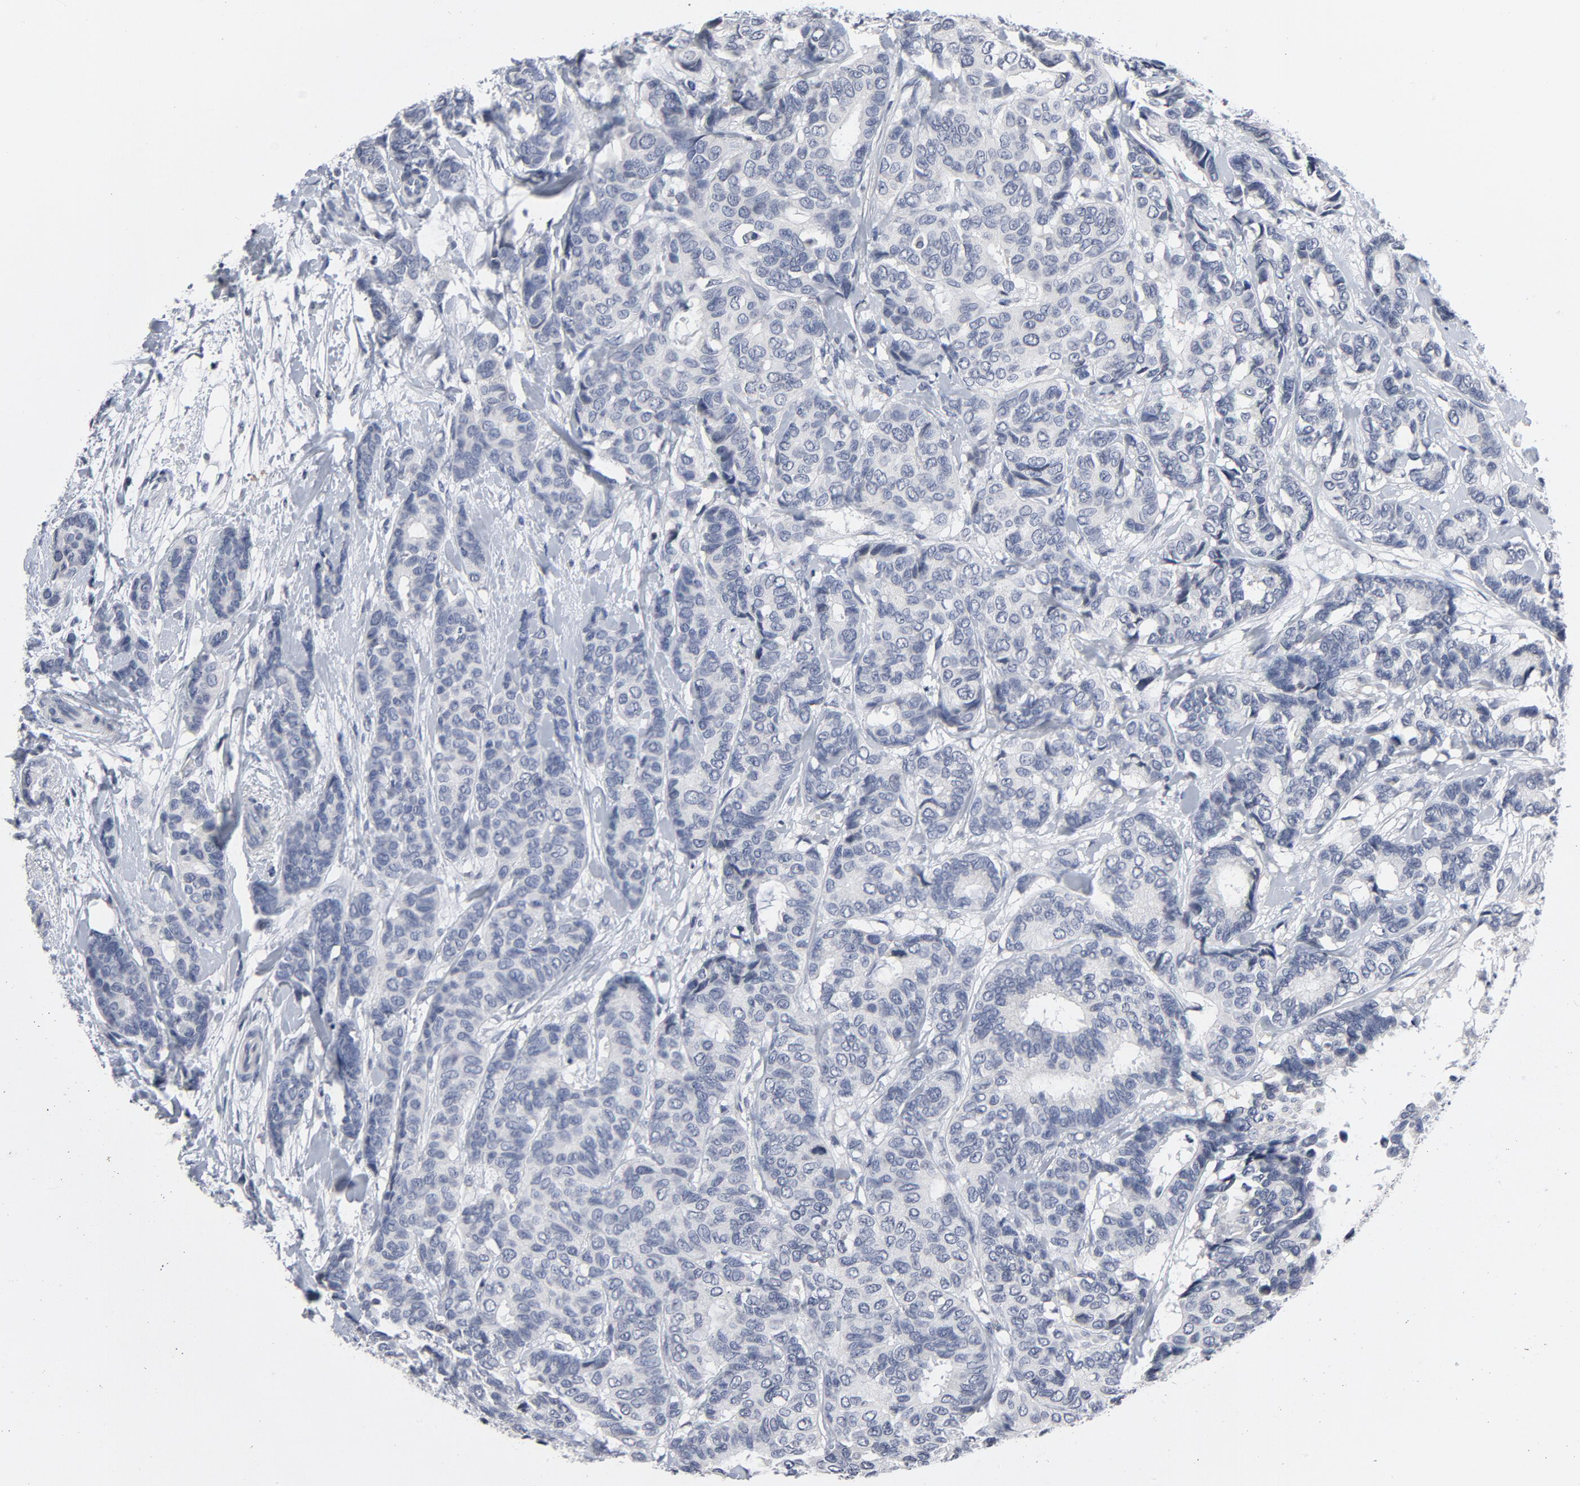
{"staining": {"intensity": "negative", "quantity": "none", "location": "none"}, "tissue": "breast cancer", "cell_type": "Tumor cells", "image_type": "cancer", "snomed": [{"axis": "morphology", "description": "Duct carcinoma"}, {"axis": "topography", "description": "Breast"}], "caption": "High magnification brightfield microscopy of infiltrating ductal carcinoma (breast) stained with DAB (brown) and counterstained with hematoxylin (blue): tumor cells show no significant staining. (DAB (3,3'-diaminobenzidine) immunohistochemistry visualized using brightfield microscopy, high magnification).", "gene": "TCL1A", "patient": {"sex": "female", "age": 87}}